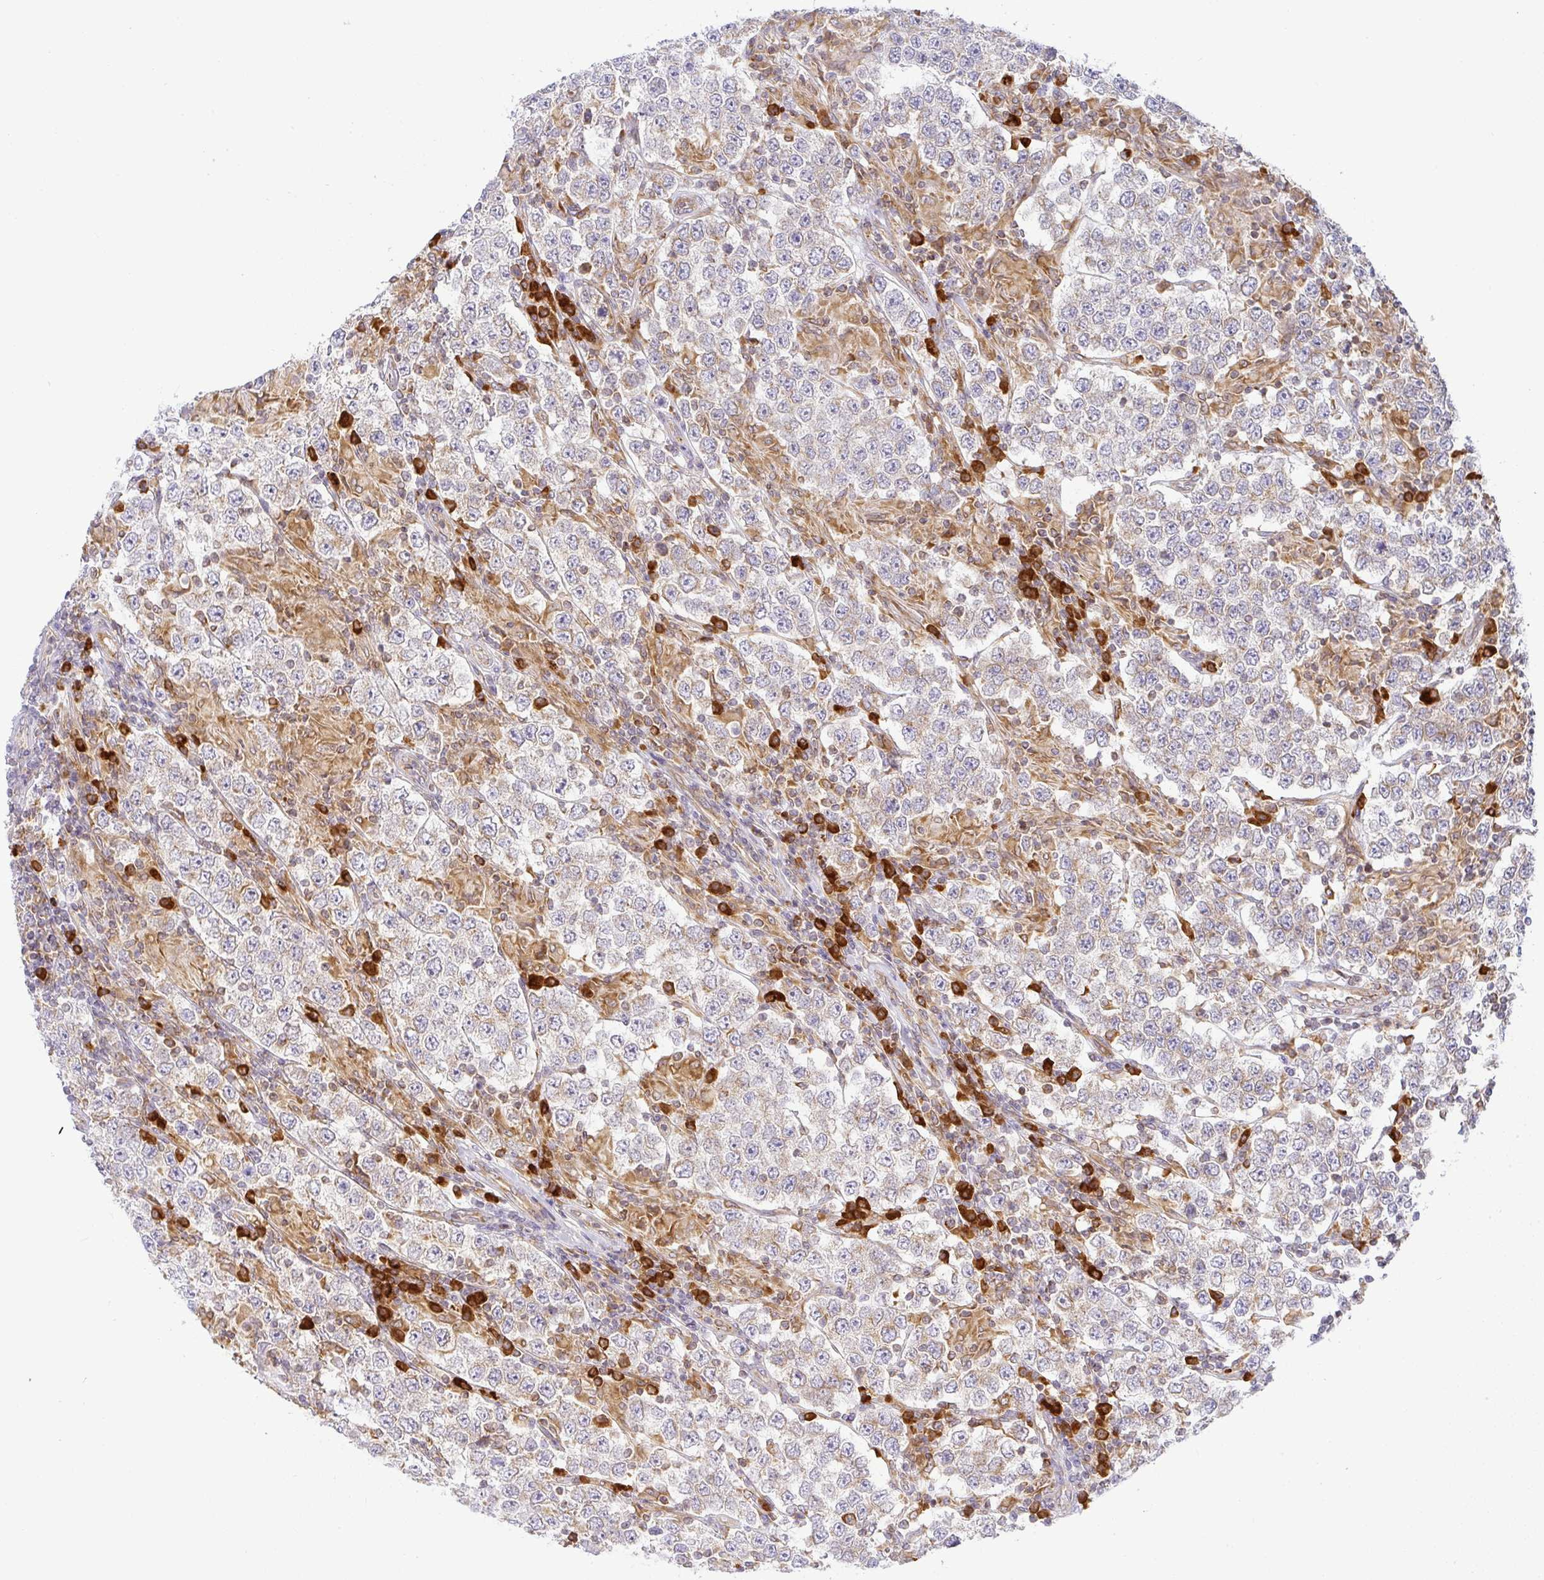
{"staining": {"intensity": "weak", "quantity": "25%-75%", "location": "cytoplasmic/membranous"}, "tissue": "testis cancer", "cell_type": "Tumor cells", "image_type": "cancer", "snomed": [{"axis": "morphology", "description": "Normal tissue, NOS"}, {"axis": "morphology", "description": "Urothelial carcinoma, High grade"}, {"axis": "morphology", "description": "Seminoma, NOS"}, {"axis": "morphology", "description": "Carcinoma, Embryonal, NOS"}, {"axis": "topography", "description": "Urinary bladder"}, {"axis": "topography", "description": "Testis"}], "caption": "Testis cancer stained for a protein reveals weak cytoplasmic/membranous positivity in tumor cells.", "gene": "DERL2", "patient": {"sex": "male", "age": 41}}